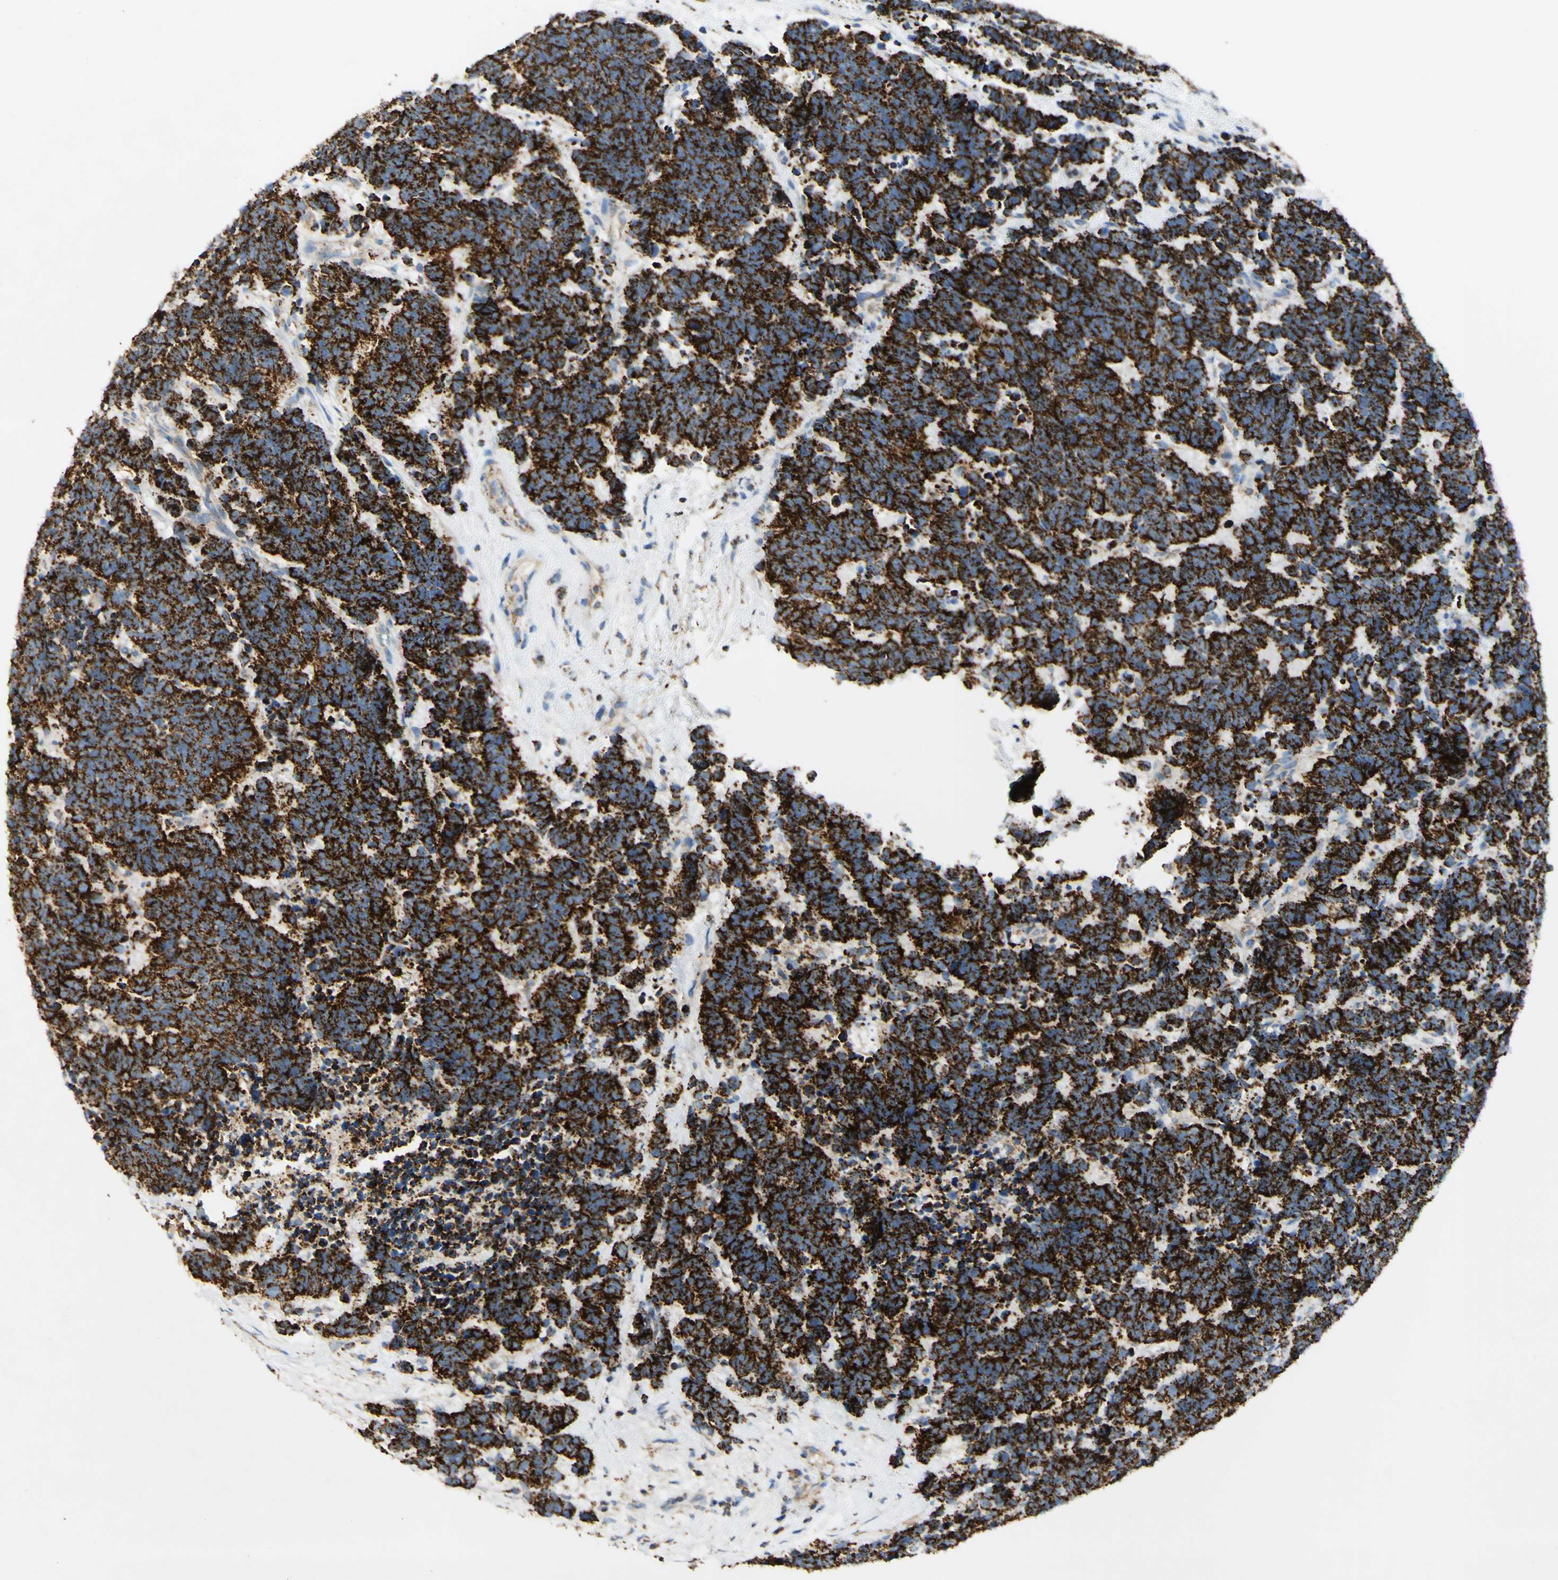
{"staining": {"intensity": "strong", "quantity": ">75%", "location": "cytoplasmic/membranous"}, "tissue": "carcinoid", "cell_type": "Tumor cells", "image_type": "cancer", "snomed": [{"axis": "morphology", "description": "Carcinoma, NOS"}, {"axis": "morphology", "description": "Carcinoid, malignant, NOS"}, {"axis": "topography", "description": "Urinary bladder"}], "caption": "This micrograph demonstrates immunohistochemistry staining of carcinoid (malignant), with high strong cytoplasmic/membranous staining in about >75% of tumor cells.", "gene": "OXCT1", "patient": {"sex": "male", "age": 57}}